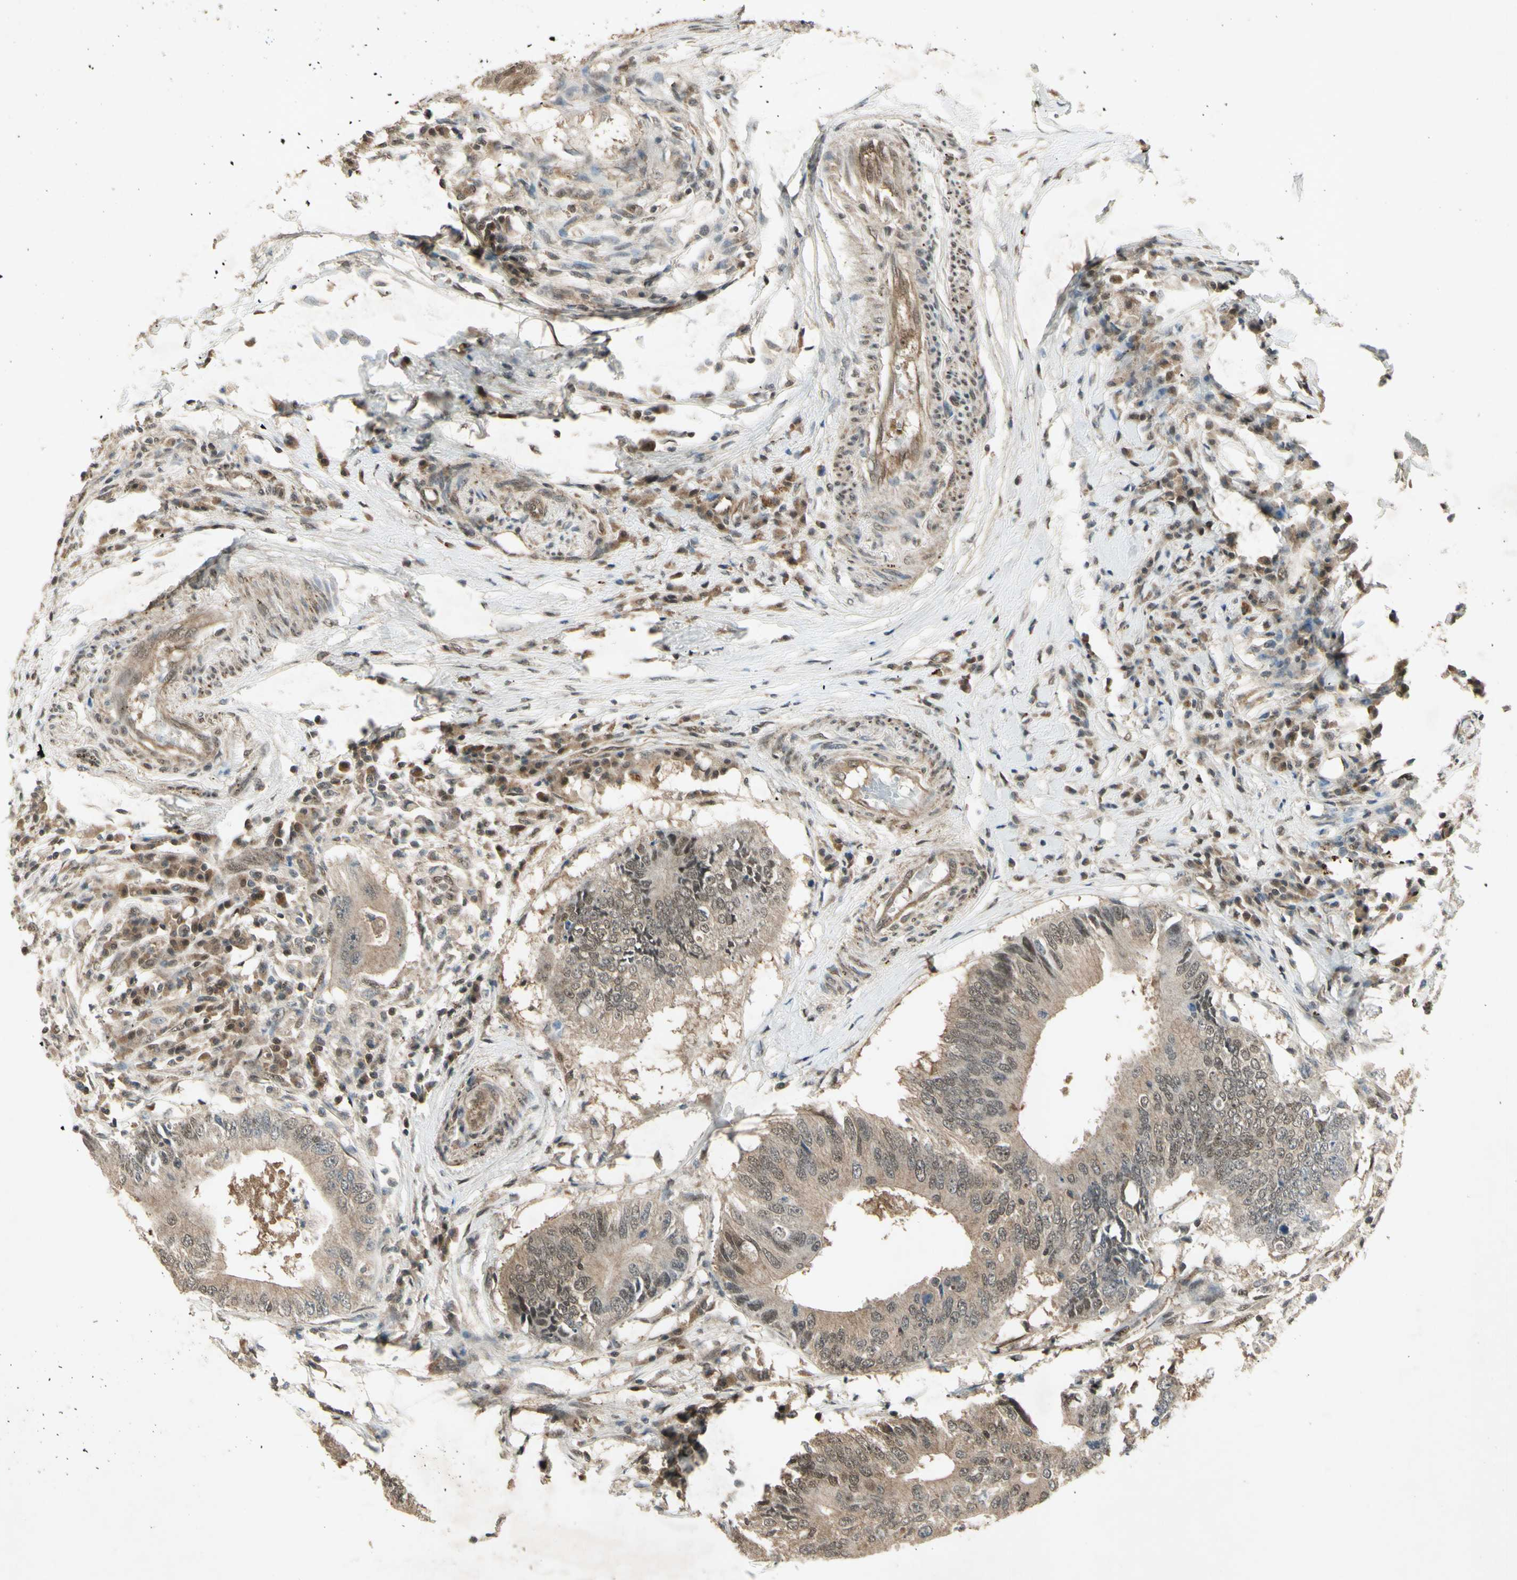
{"staining": {"intensity": "moderate", "quantity": ">75%", "location": "cytoplasmic/membranous"}, "tissue": "colorectal cancer", "cell_type": "Tumor cells", "image_type": "cancer", "snomed": [{"axis": "morphology", "description": "Adenocarcinoma, NOS"}, {"axis": "topography", "description": "Colon"}], "caption": "High-magnification brightfield microscopy of colorectal adenocarcinoma stained with DAB (brown) and counterstained with hematoxylin (blue). tumor cells exhibit moderate cytoplasmic/membranous expression is appreciated in about>75% of cells. (Stains: DAB in brown, nuclei in blue, Microscopy: brightfield microscopy at high magnification).", "gene": "PSMD5", "patient": {"sex": "male", "age": 71}}